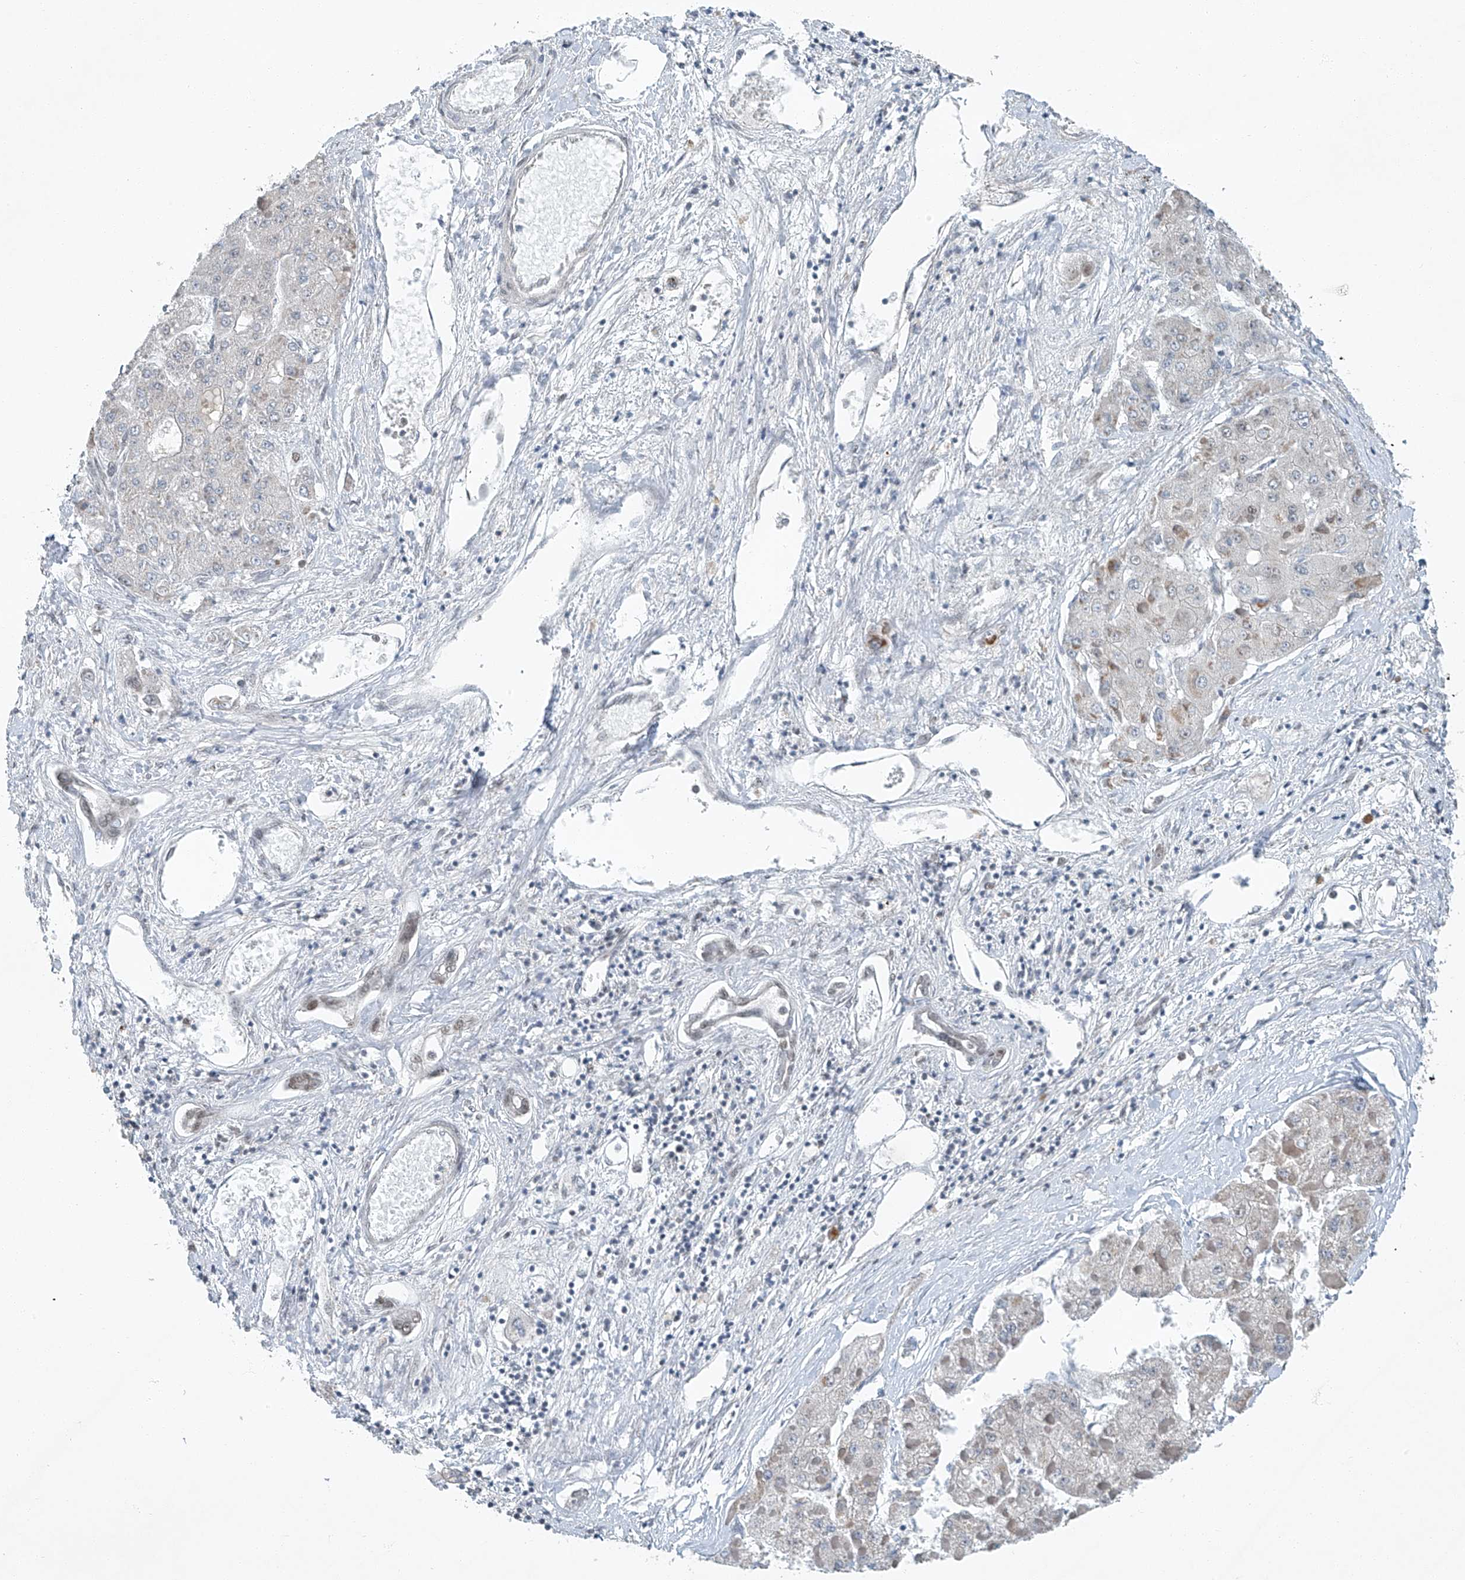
{"staining": {"intensity": "weak", "quantity": "25%-75%", "location": "nuclear"}, "tissue": "liver cancer", "cell_type": "Tumor cells", "image_type": "cancer", "snomed": [{"axis": "morphology", "description": "Carcinoma, Hepatocellular, NOS"}, {"axis": "topography", "description": "Liver"}], "caption": "The micrograph demonstrates staining of liver hepatocellular carcinoma, revealing weak nuclear protein expression (brown color) within tumor cells.", "gene": "TAF8", "patient": {"sex": "female", "age": 73}}